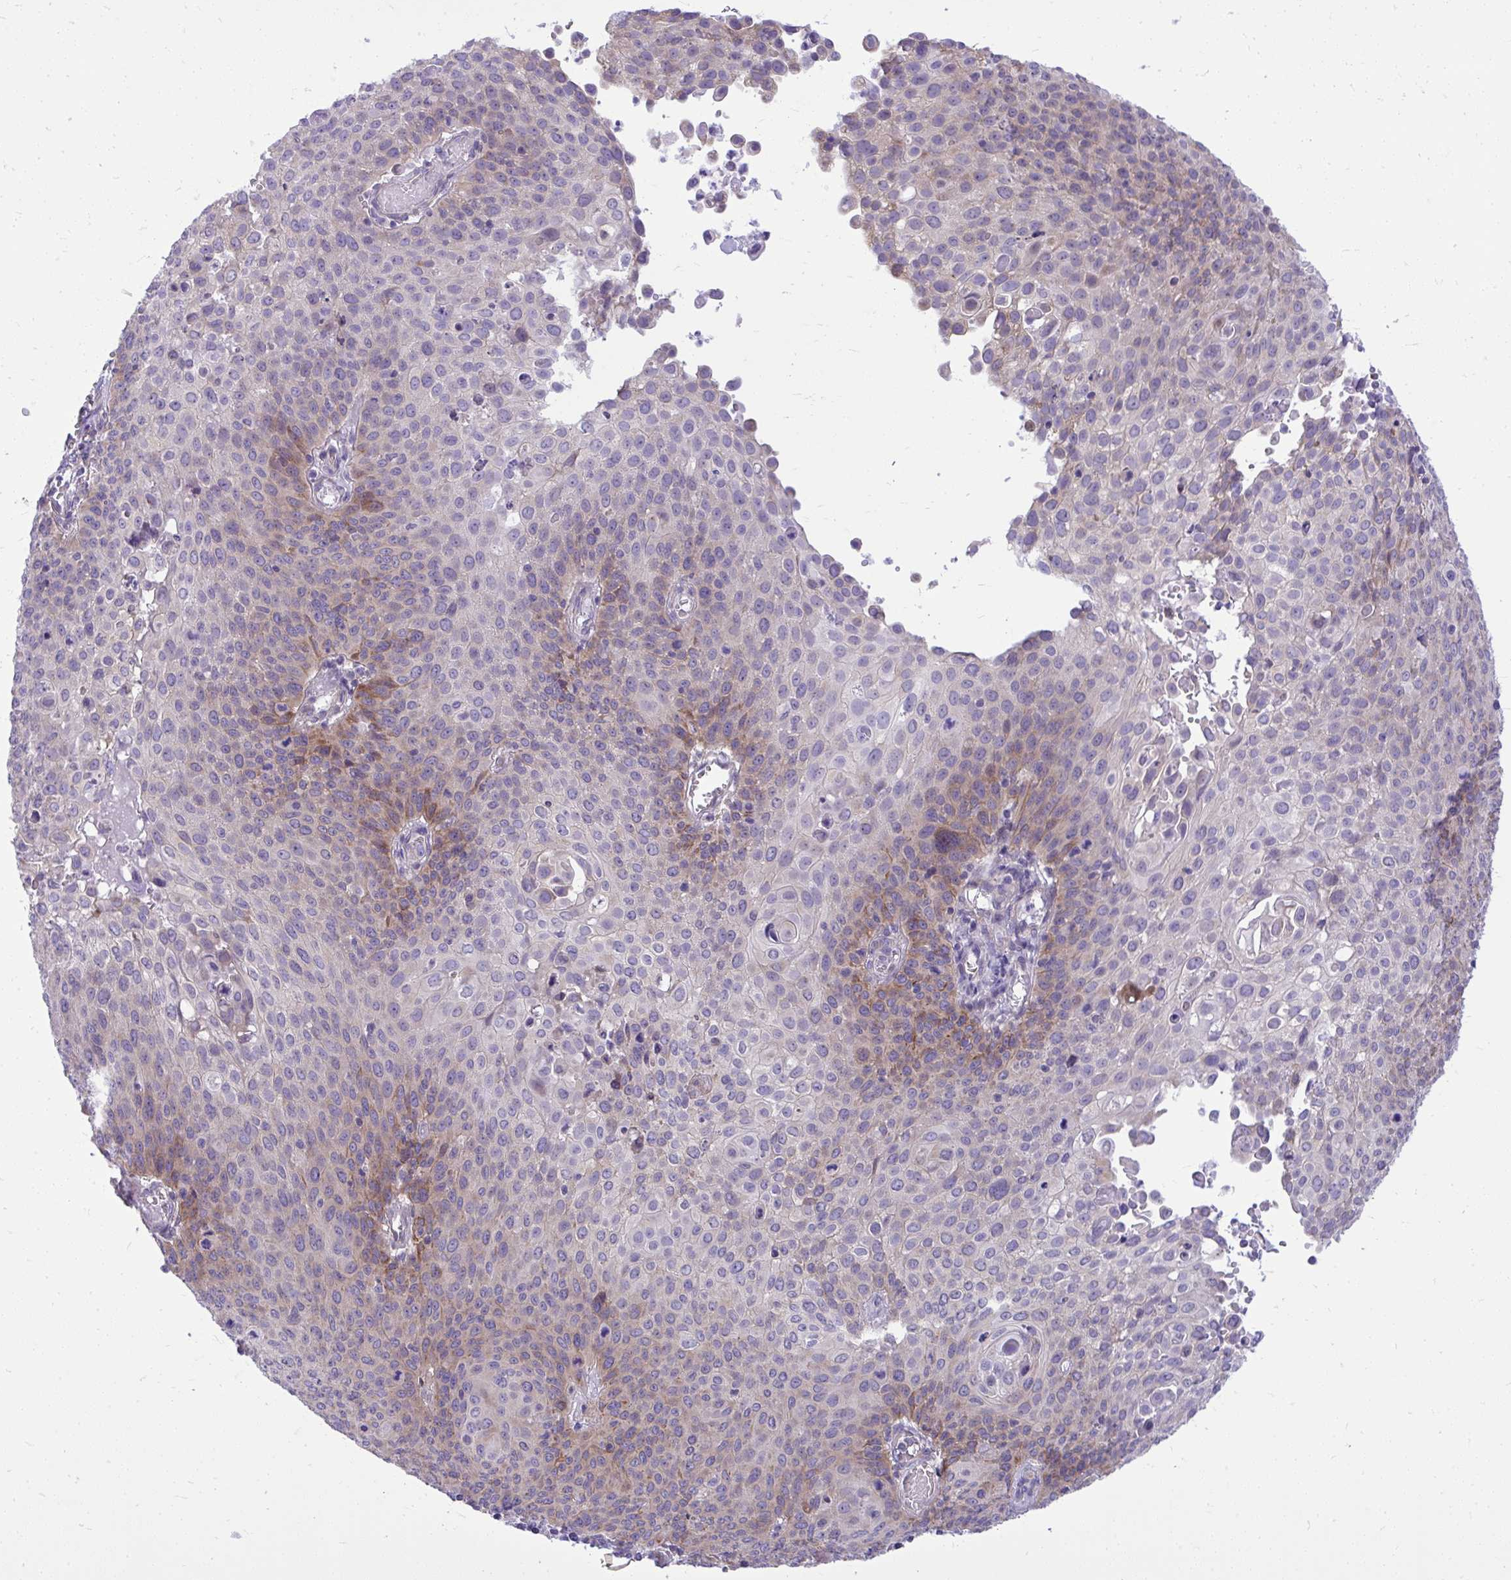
{"staining": {"intensity": "weak", "quantity": "<25%", "location": "cytoplasmic/membranous"}, "tissue": "cervical cancer", "cell_type": "Tumor cells", "image_type": "cancer", "snomed": [{"axis": "morphology", "description": "Squamous cell carcinoma, NOS"}, {"axis": "topography", "description": "Cervix"}], "caption": "An image of human cervical squamous cell carcinoma is negative for staining in tumor cells. (DAB immunohistochemistry, high magnification).", "gene": "GRK4", "patient": {"sex": "female", "age": 65}}